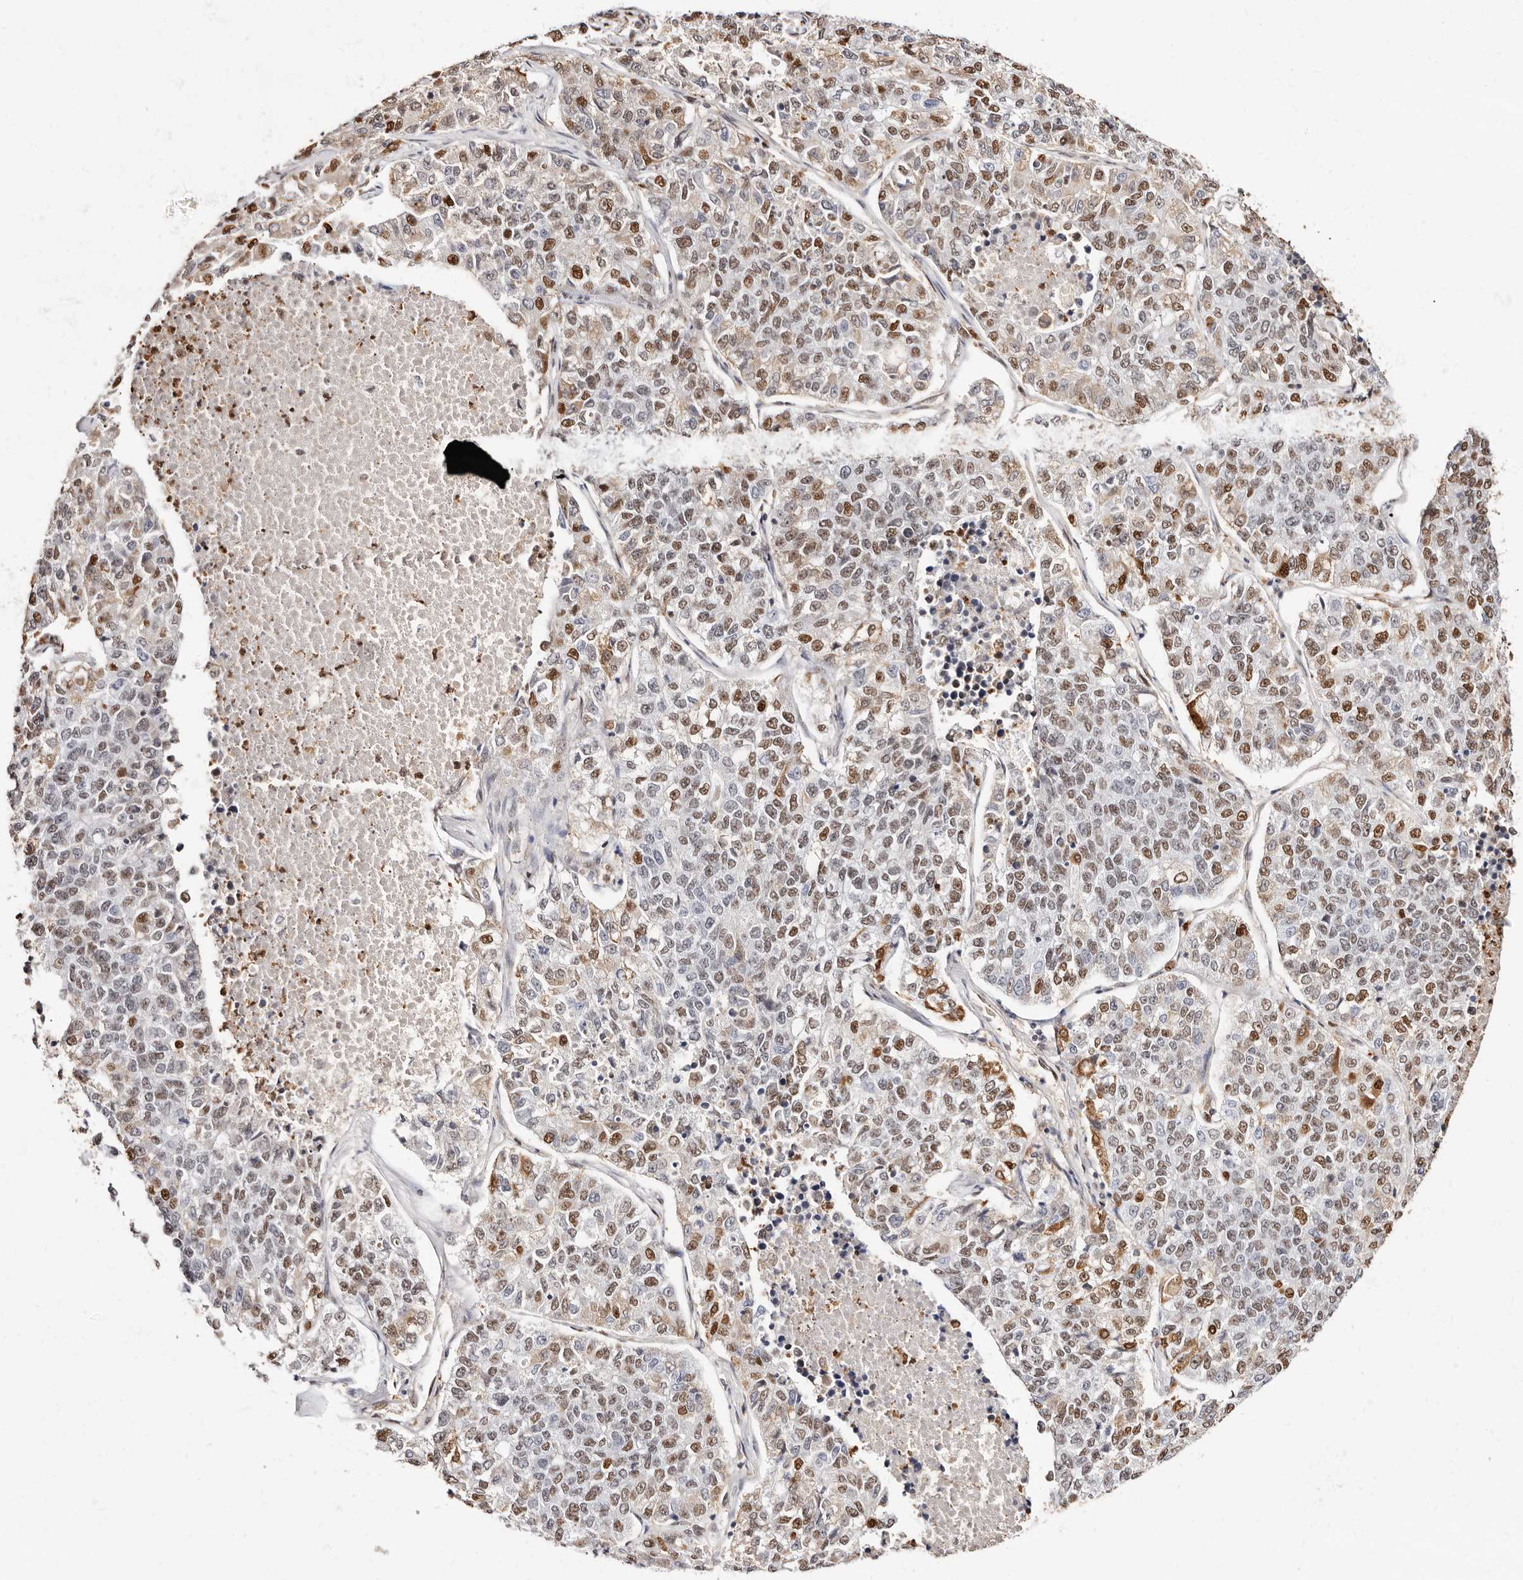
{"staining": {"intensity": "moderate", "quantity": "25%-75%", "location": "nuclear"}, "tissue": "lung cancer", "cell_type": "Tumor cells", "image_type": "cancer", "snomed": [{"axis": "morphology", "description": "Adenocarcinoma, NOS"}, {"axis": "topography", "description": "Lung"}], "caption": "Adenocarcinoma (lung) tissue displays moderate nuclear staining in about 25%-75% of tumor cells, visualized by immunohistochemistry.", "gene": "TKT", "patient": {"sex": "male", "age": 49}}